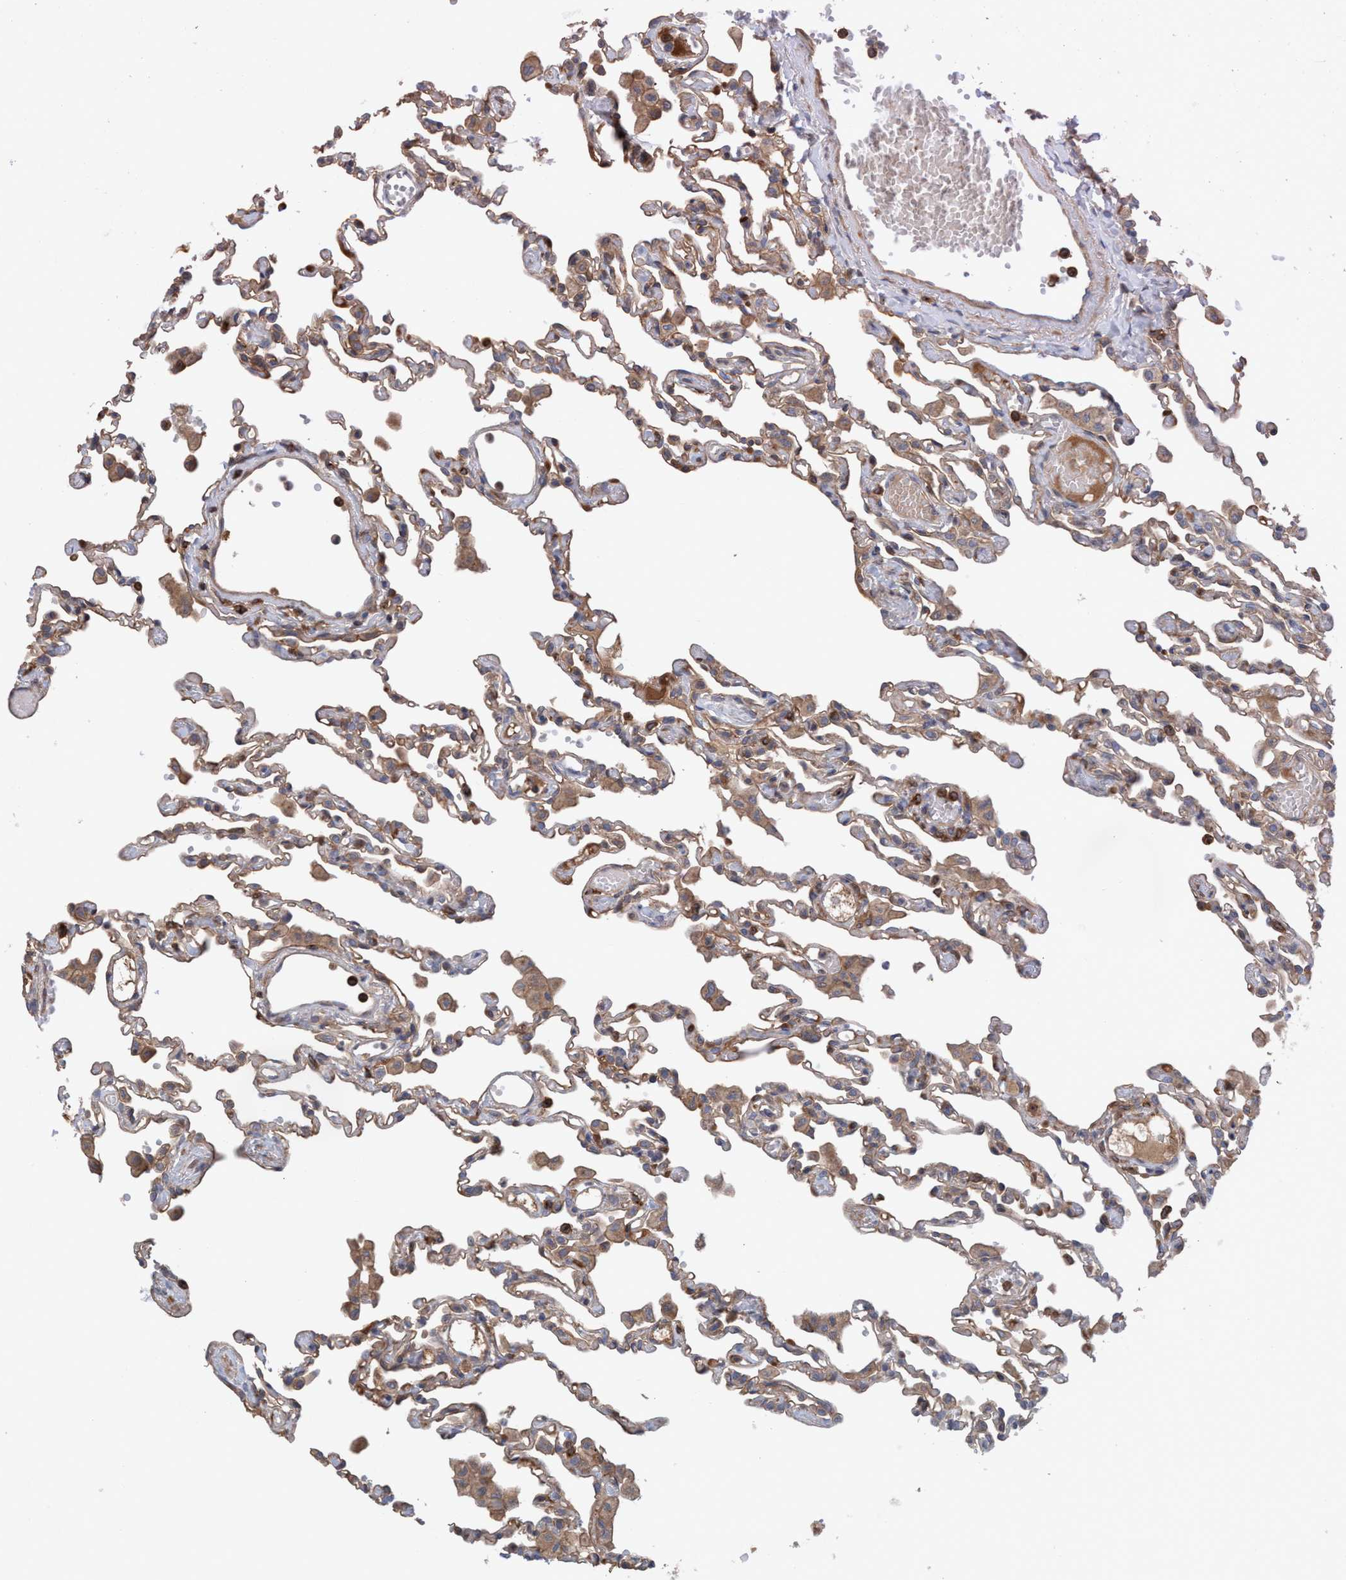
{"staining": {"intensity": "moderate", "quantity": ">75%", "location": "cytoplasmic/membranous"}, "tissue": "lung", "cell_type": "Alveolar cells", "image_type": "normal", "snomed": [{"axis": "morphology", "description": "Normal tissue, NOS"}, {"axis": "topography", "description": "Bronchus"}, {"axis": "topography", "description": "Lung"}], "caption": "This histopathology image exhibits unremarkable lung stained with IHC to label a protein in brown. The cytoplasmic/membranous of alveolar cells show moderate positivity for the protein. Nuclei are counter-stained blue.", "gene": "SPECC1", "patient": {"sex": "female", "age": 49}}